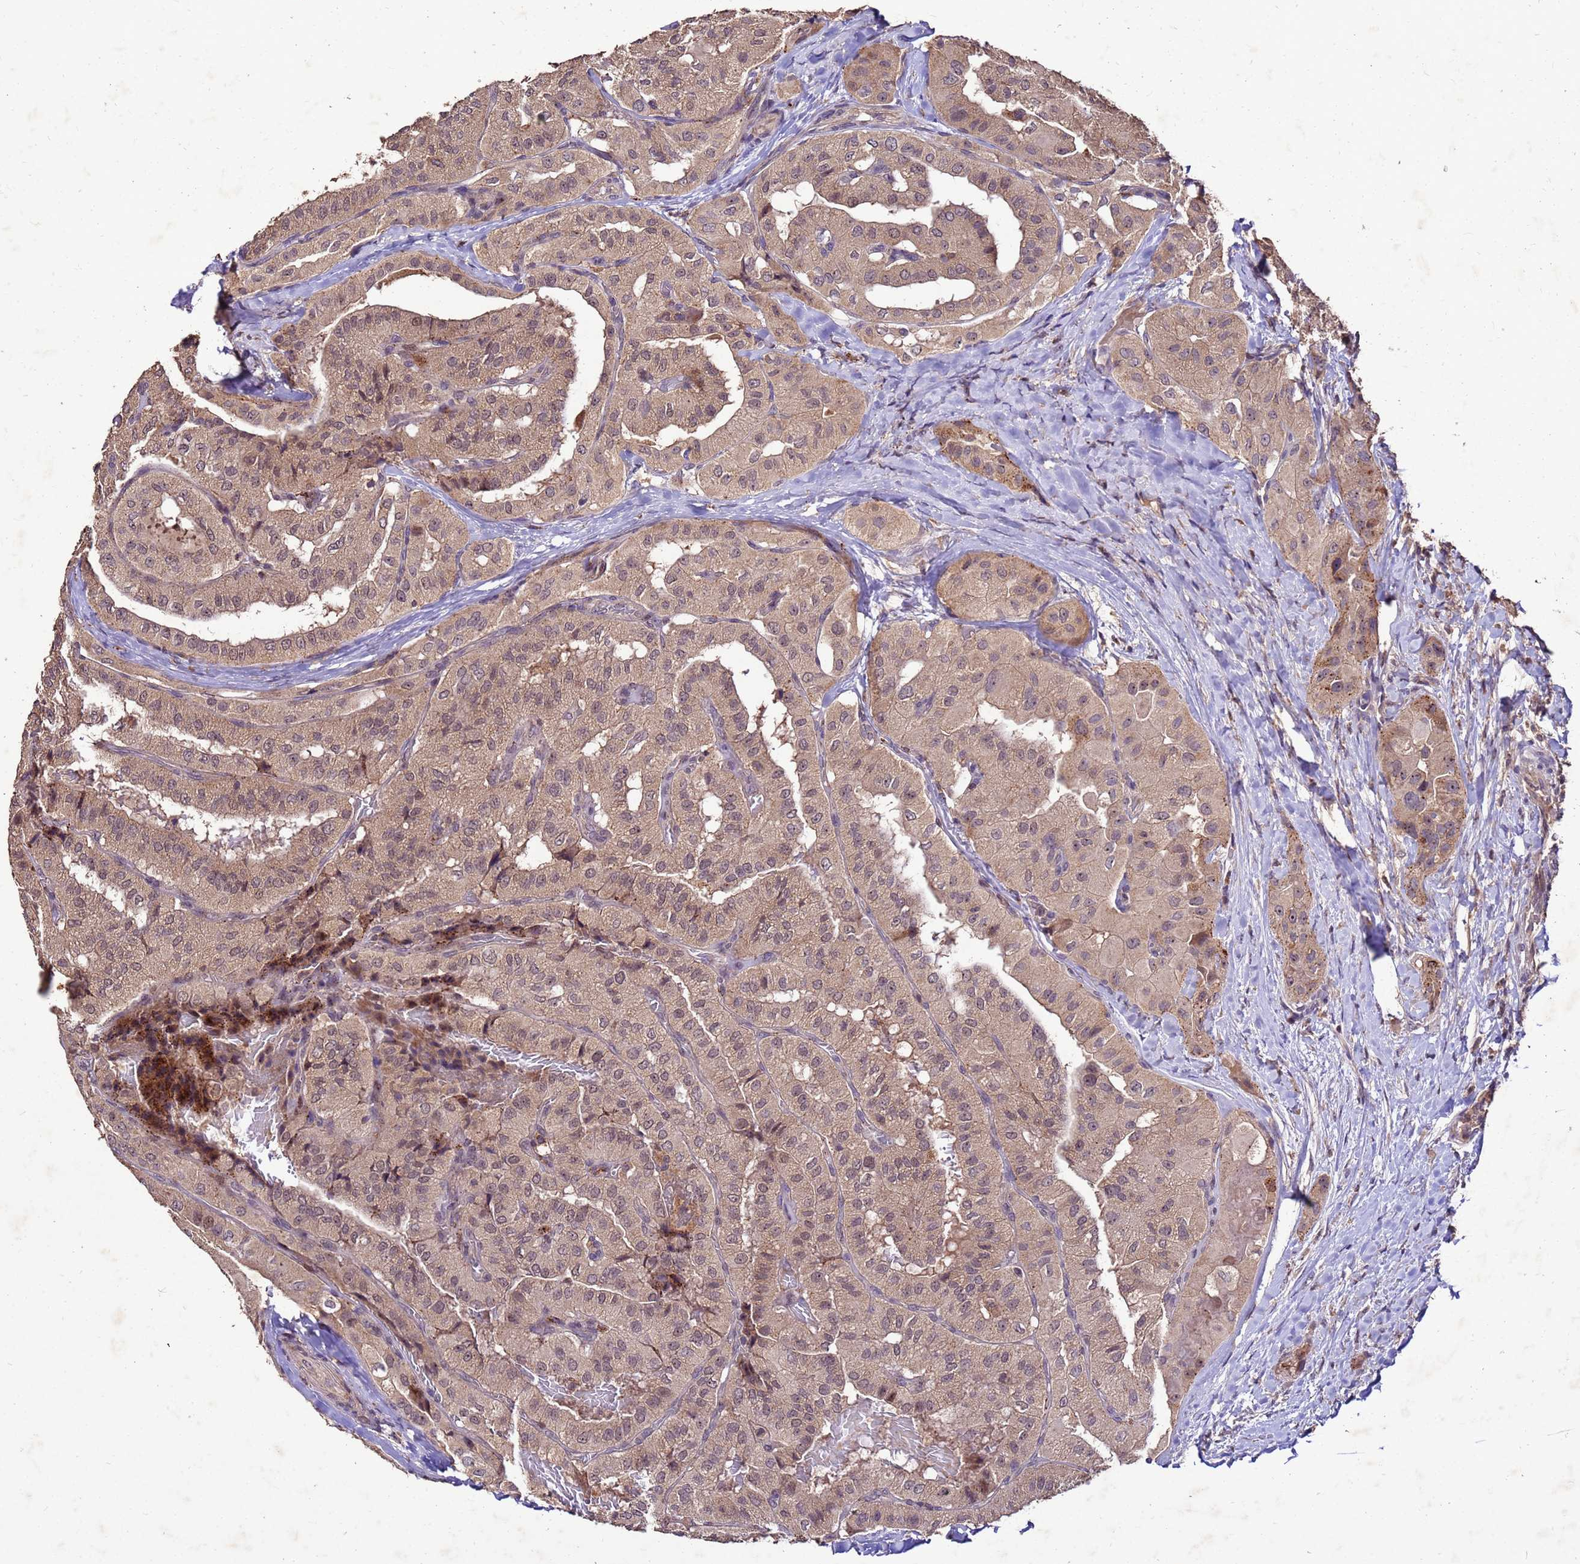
{"staining": {"intensity": "weak", "quantity": ">75%", "location": "cytoplasmic/membranous,nuclear"}, "tissue": "thyroid cancer", "cell_type": "Tumor cells", "image_type": "cancer", "snomed": [{"axis": "morphology", "description": "Normal tissue, NOS"}, {"axis": "morphology", "description": "Papillary adenocarcinoma, NOS"}, {"axis": "topography", "description": "Thyroid gland"}], "caption": "Papillary adenocarcinoma (thyroid) stained for a protein (brown) reveals weak cytoplasmic/membranous and nuclear positive staining in about >75% of tumor cells.", "gene": "TOR4A", "patient": {"sex": "female", "age": 59}}